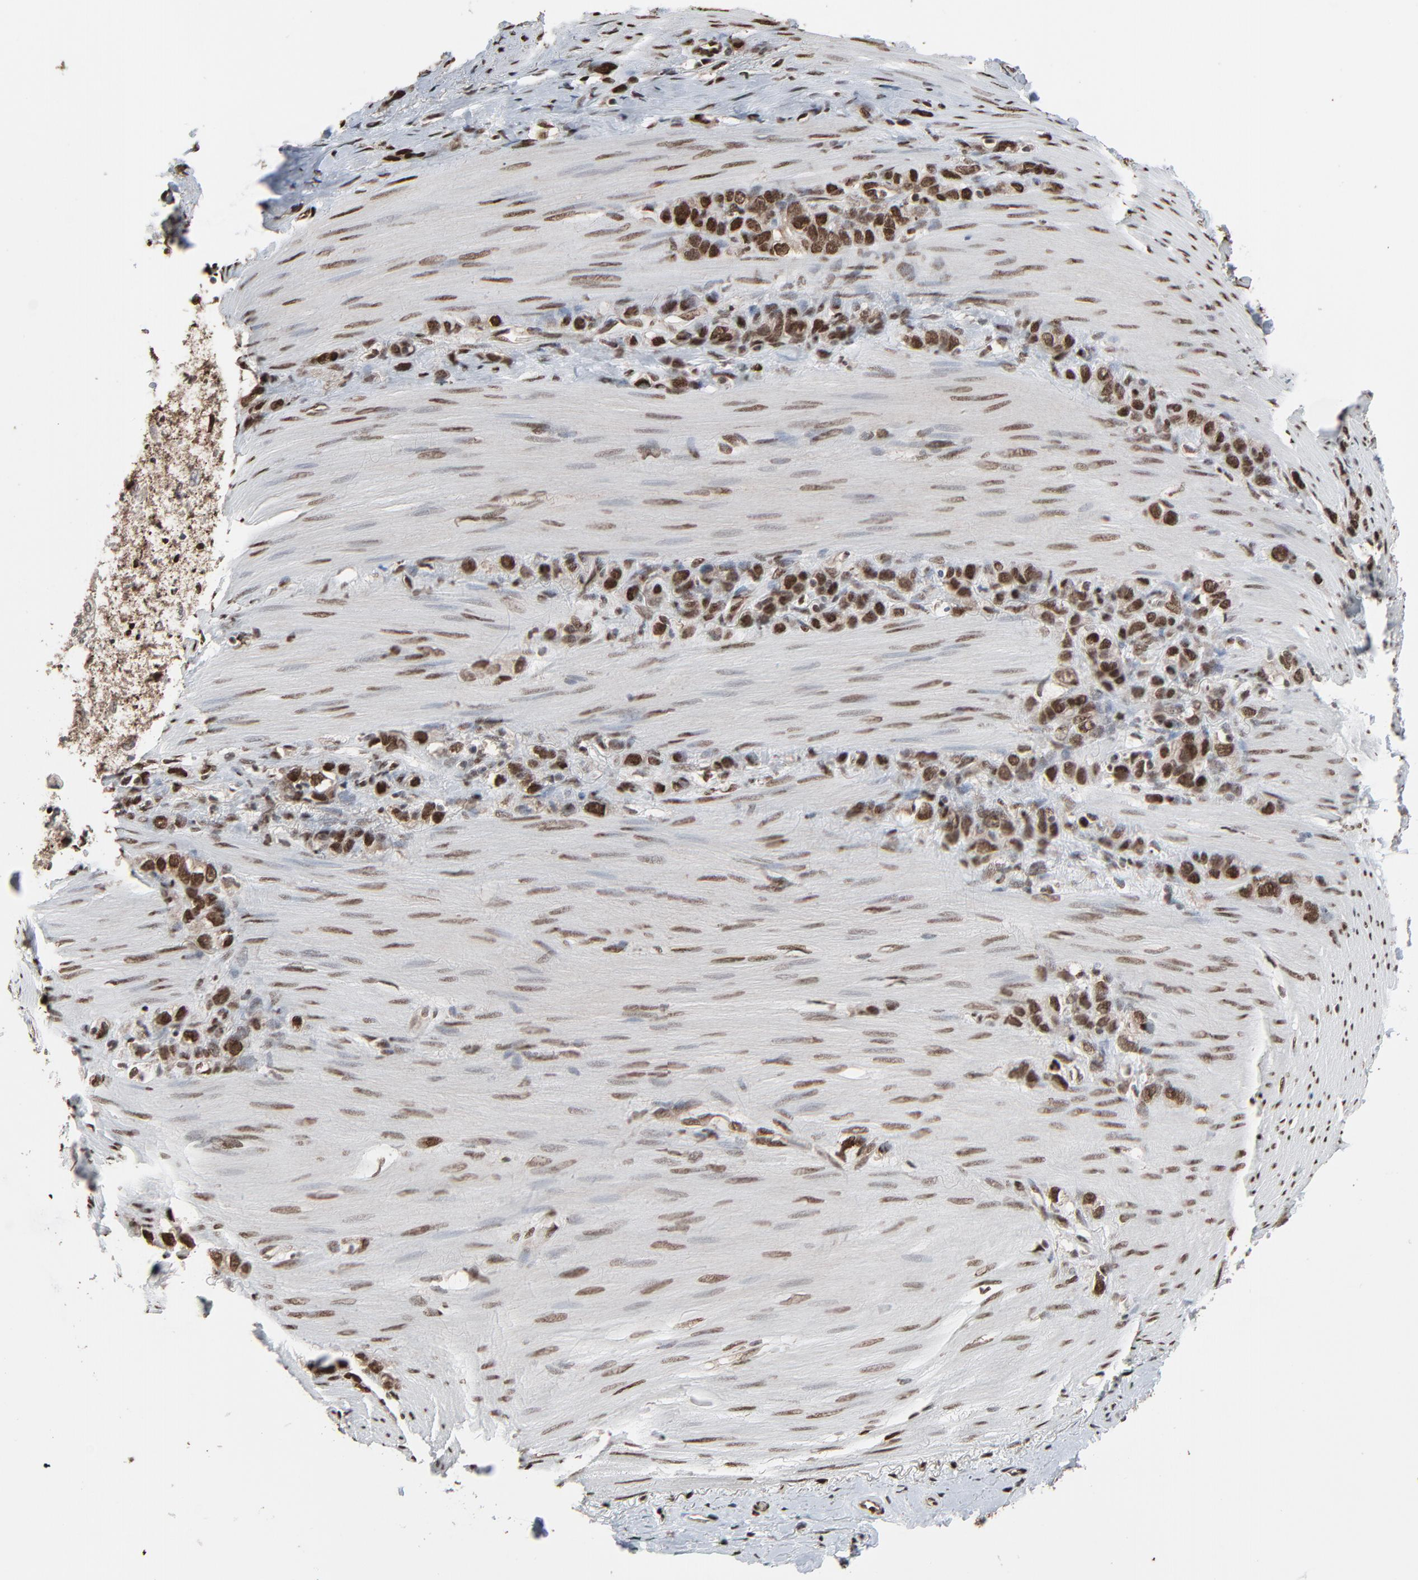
{"staining": {"intensity": "strong", "quantity": ">75%", "location": "cytoplasmic/membranous,nuclear"}, "tissue": "stomach cancer", "cell_type": "Tumor cells", "image_type": "cancer", "snomed": [{"axis": "morphology", "description": "Normal tissue, NOS"}, {"axis": "morphology", "description": "Adenocarcinoma, NOS"}, {"axis": "morphology", "description": "Adenocarcinoma, High grade"}, {"axis": "topography", "description": "Stomach, upper"}, {"axis": "topography", "description": "Stomach"}], "caption": "A brown stain highlights strong cytoplasmic/membranous and nuclear positivity of a protein in adenocarcinoma (high-grade) (stomach) tumor cells. The protein of interest is stained brown, and the nuclei are stained in blue (DAB IHC with brightfield microscopy, high magnification).", "gene": "MEIS2", "patient": {"sex": "female", "age": 65}}